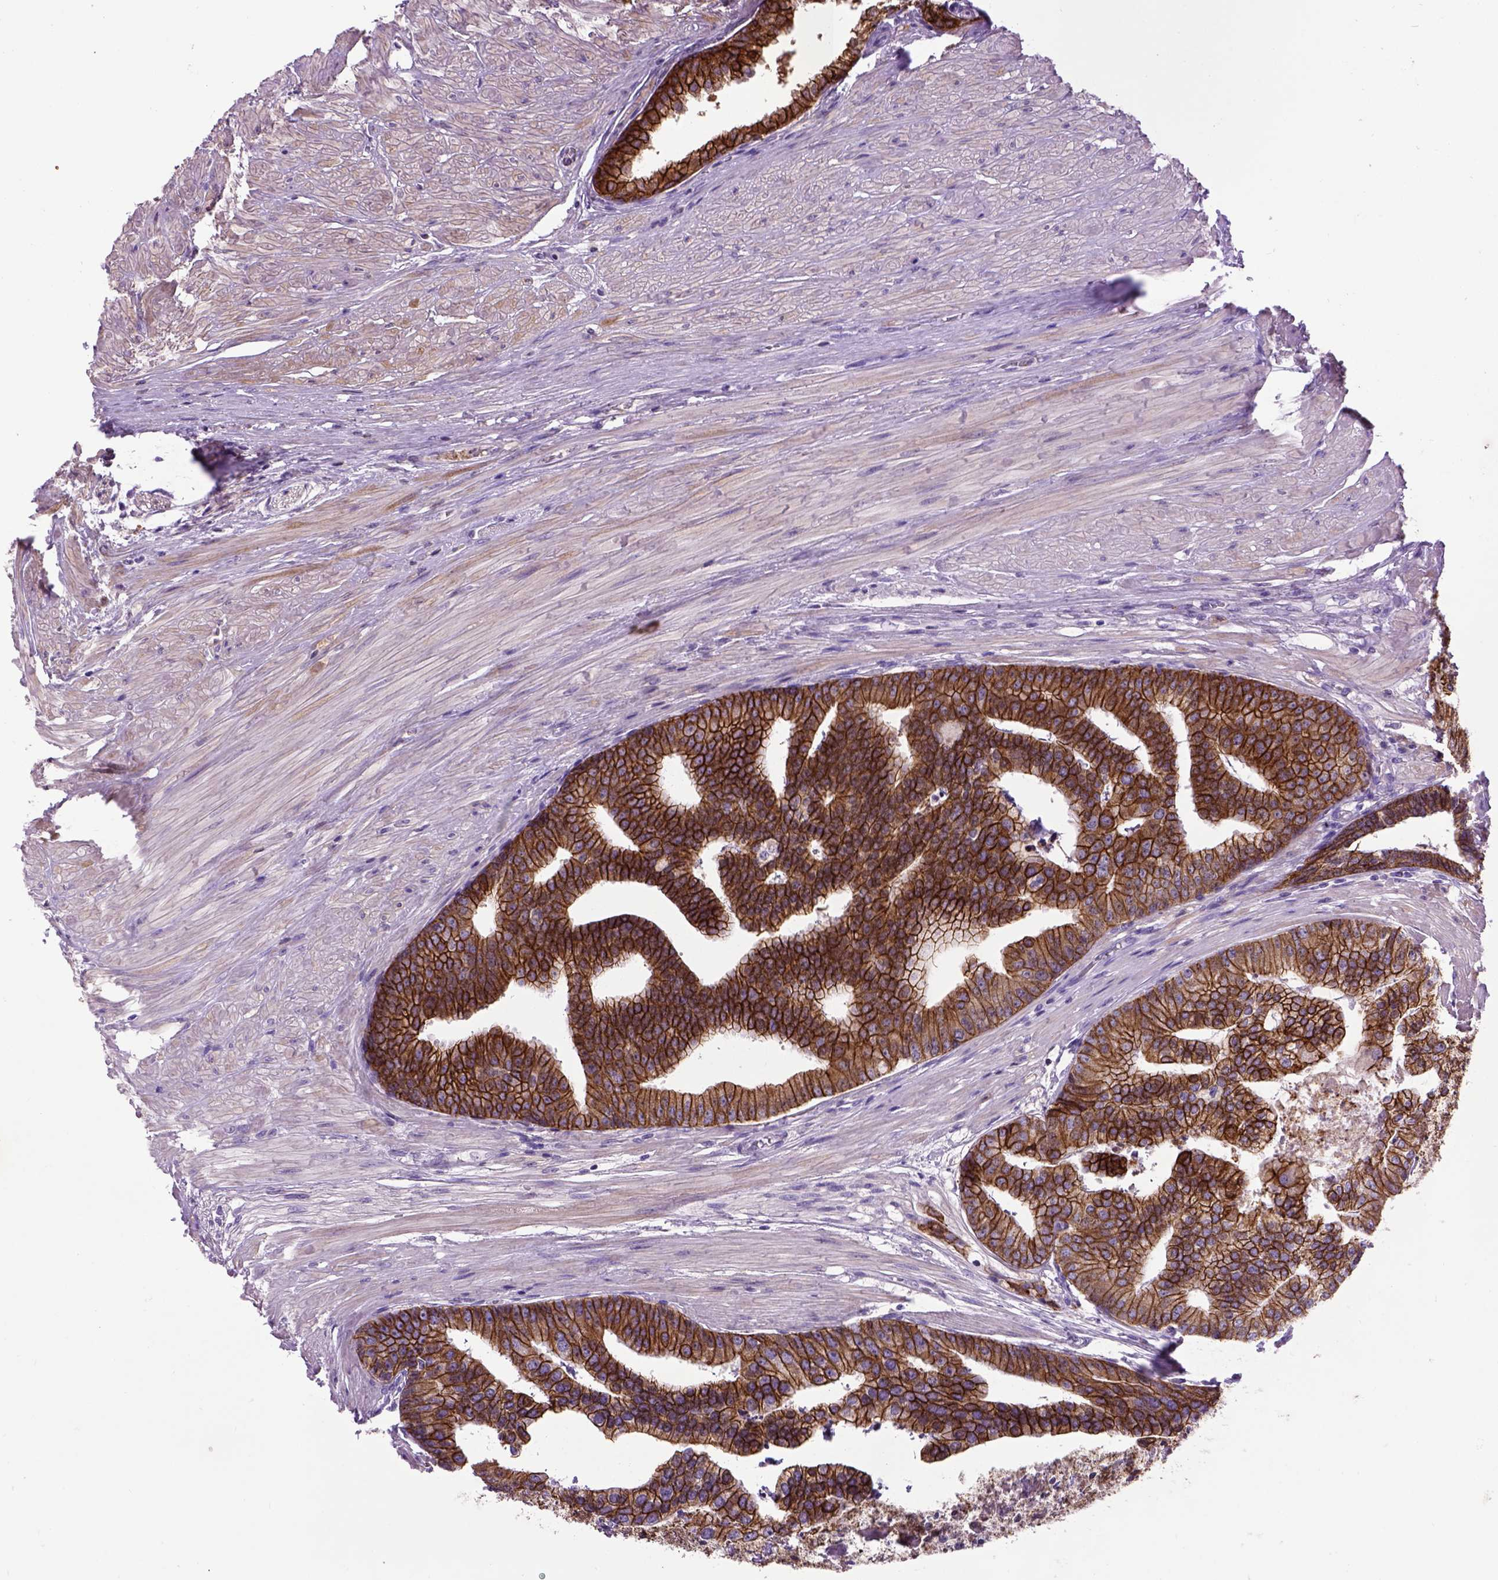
{"staining": {"intensity": "strong", "quantity": ">75%", "location": "cytoplasmic/membranous"}, "tissue": "prostate cancer", "cell_type": "Tumor cells", "image_type": "cancer", "snomed": [{"axis": "morphology", "description": "Adenocarcinoma, NOS"}, {"axis": "topography", "description": "Prostate and seminal vesicle, NOS"}, {"axis": "topography", "description": "Prostate"}], "caption": "Tumor cells exhibit high levels of strong cytoplasmic/membranous expression in about >75% of cells in human prostate cancer.", "gene": "CDH1", "patient": {"sex": "male", "age": 44}}